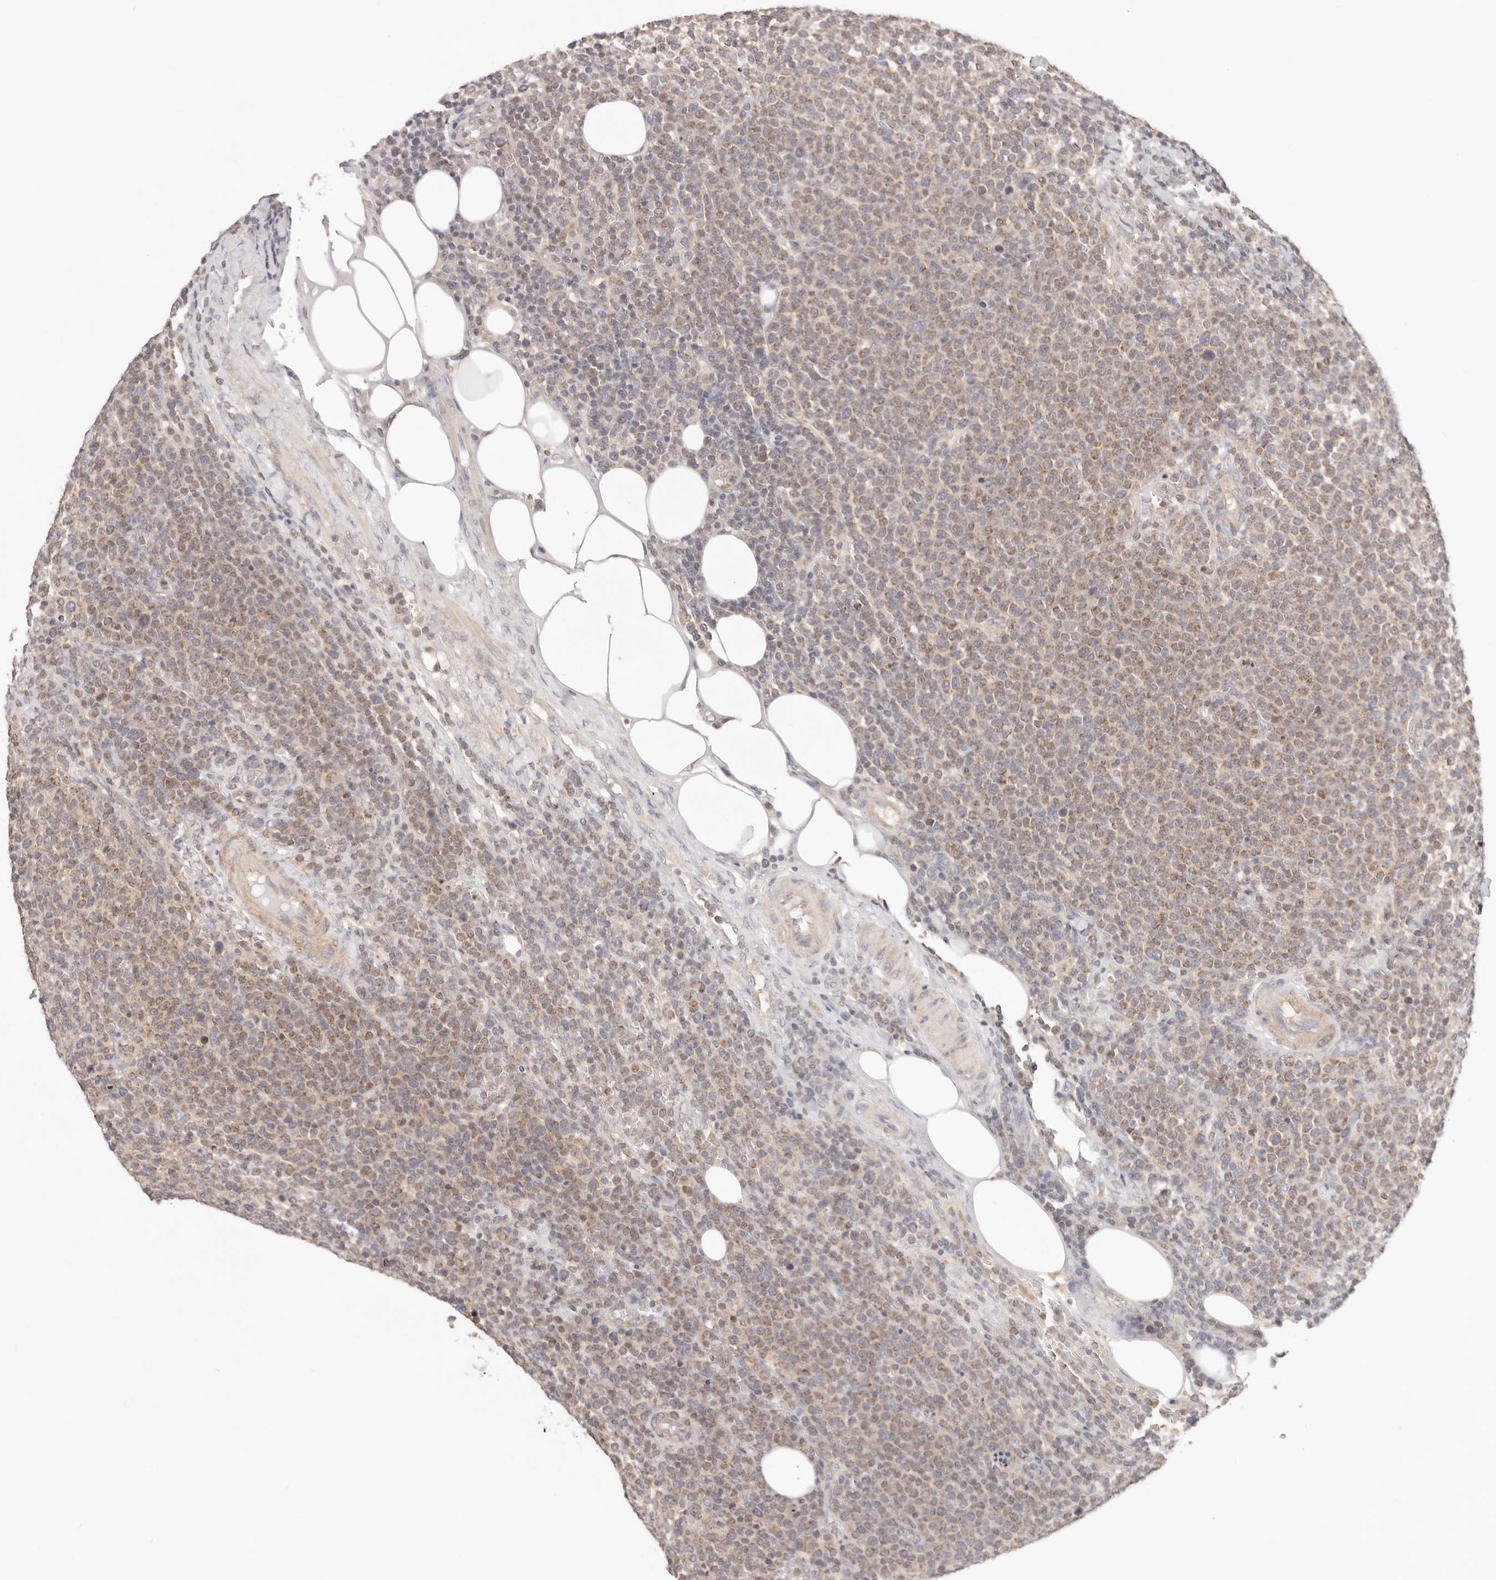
{"staining": {"intensity": "moderate", "quantity": "25%-75%", "location": "cytoplasmic/membranous"}, "tissue": "lymphoma", "cell_type": "Tumor cells", "image_type": "cancer", "snomed": [{"axis": "morphology", "description": "Malignant lymphoma, non-Hodgkin's type, High grade"}, {"axis": "topography", "description": "Lymph node"}], "caption": "Immunohistochemical staining of human high-grade malignant lymphoma, non-Hodgkin's type reveals medium levels of moderate cytoplasmic/membranous staining in approximately 25%-75% of tumor cells.", "gene": "KCMF1", "patient": {"sex": "male", "age": 61}}